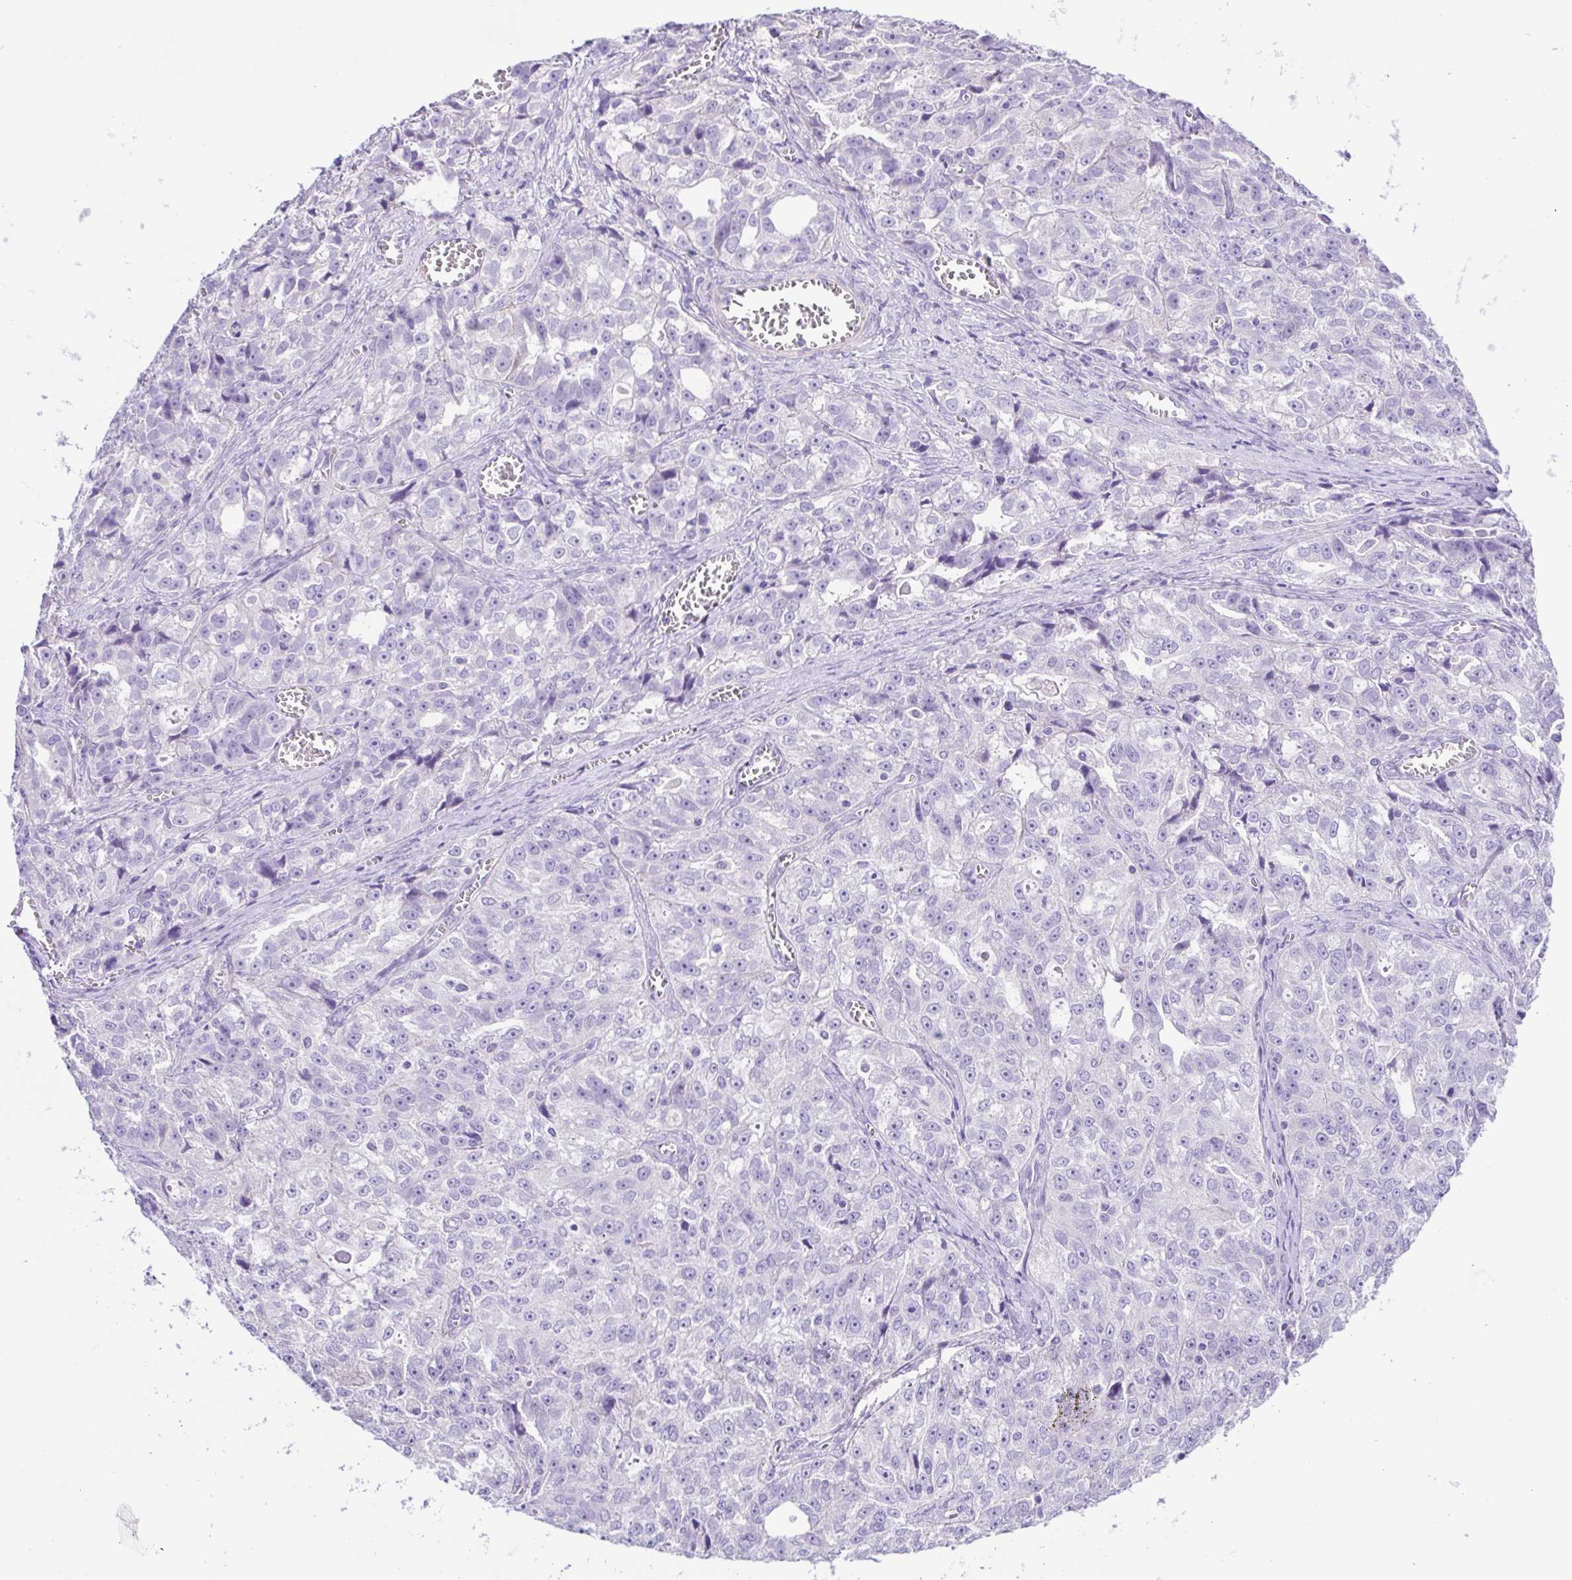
{"staining": {"intensity": "negative", "quantity": "none", "location": "none"}, "tissue": "ovarian cancer", "cell_type": "Tumor cells", "image_type": "cancer", "snomed": [{"axis": "morphology", "description": "Cystadenocarcinoma, serous, NOS"}, {"axis": "topography", "description": "Ovary"}], "caption": "Tumor cells show no significant protein positivity in serous cystadenocarcinoma (ovarian).", "gene": "ISM2", "patient": {"sex": "female", "age": 51}}